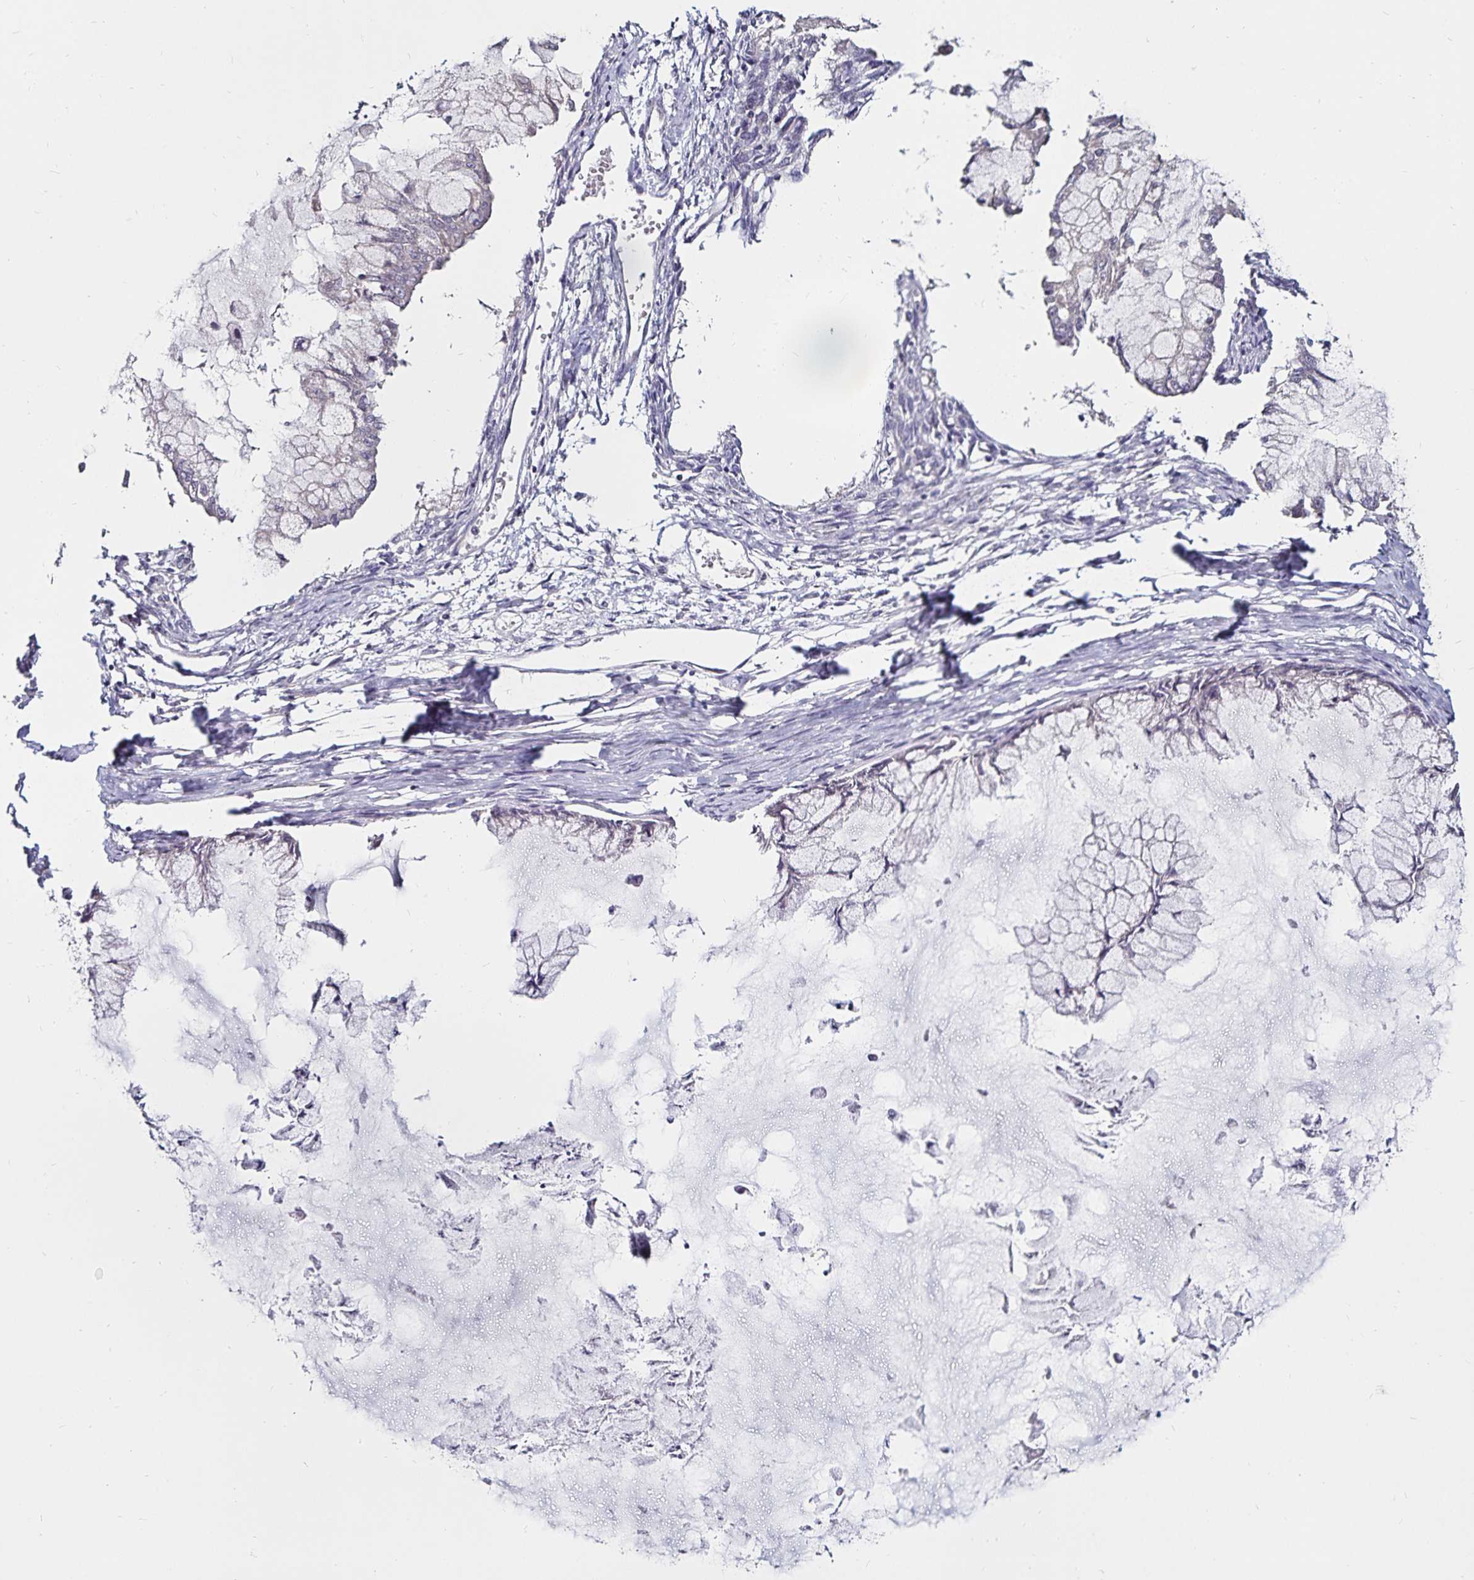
{"staining": {"intensity": "negative", "quantity": "none", "location": "none"}, "tissue": "ovarian cancer", "cell_type": "Tumor cells", "image_type": "cancer", "snomed": [{"axis": "morphology", "description": "Cystadenocarcinoma, mucinous, NOS"}, {"axis": "topography", "description": "Ovary"}], "caption": "Ovarian cancer stained for a protein using immunohistochemistry (IHC) displays no staining tumor cells.", "gene": "ACSL5", "patient": {"sex": "female", "age": 34}}